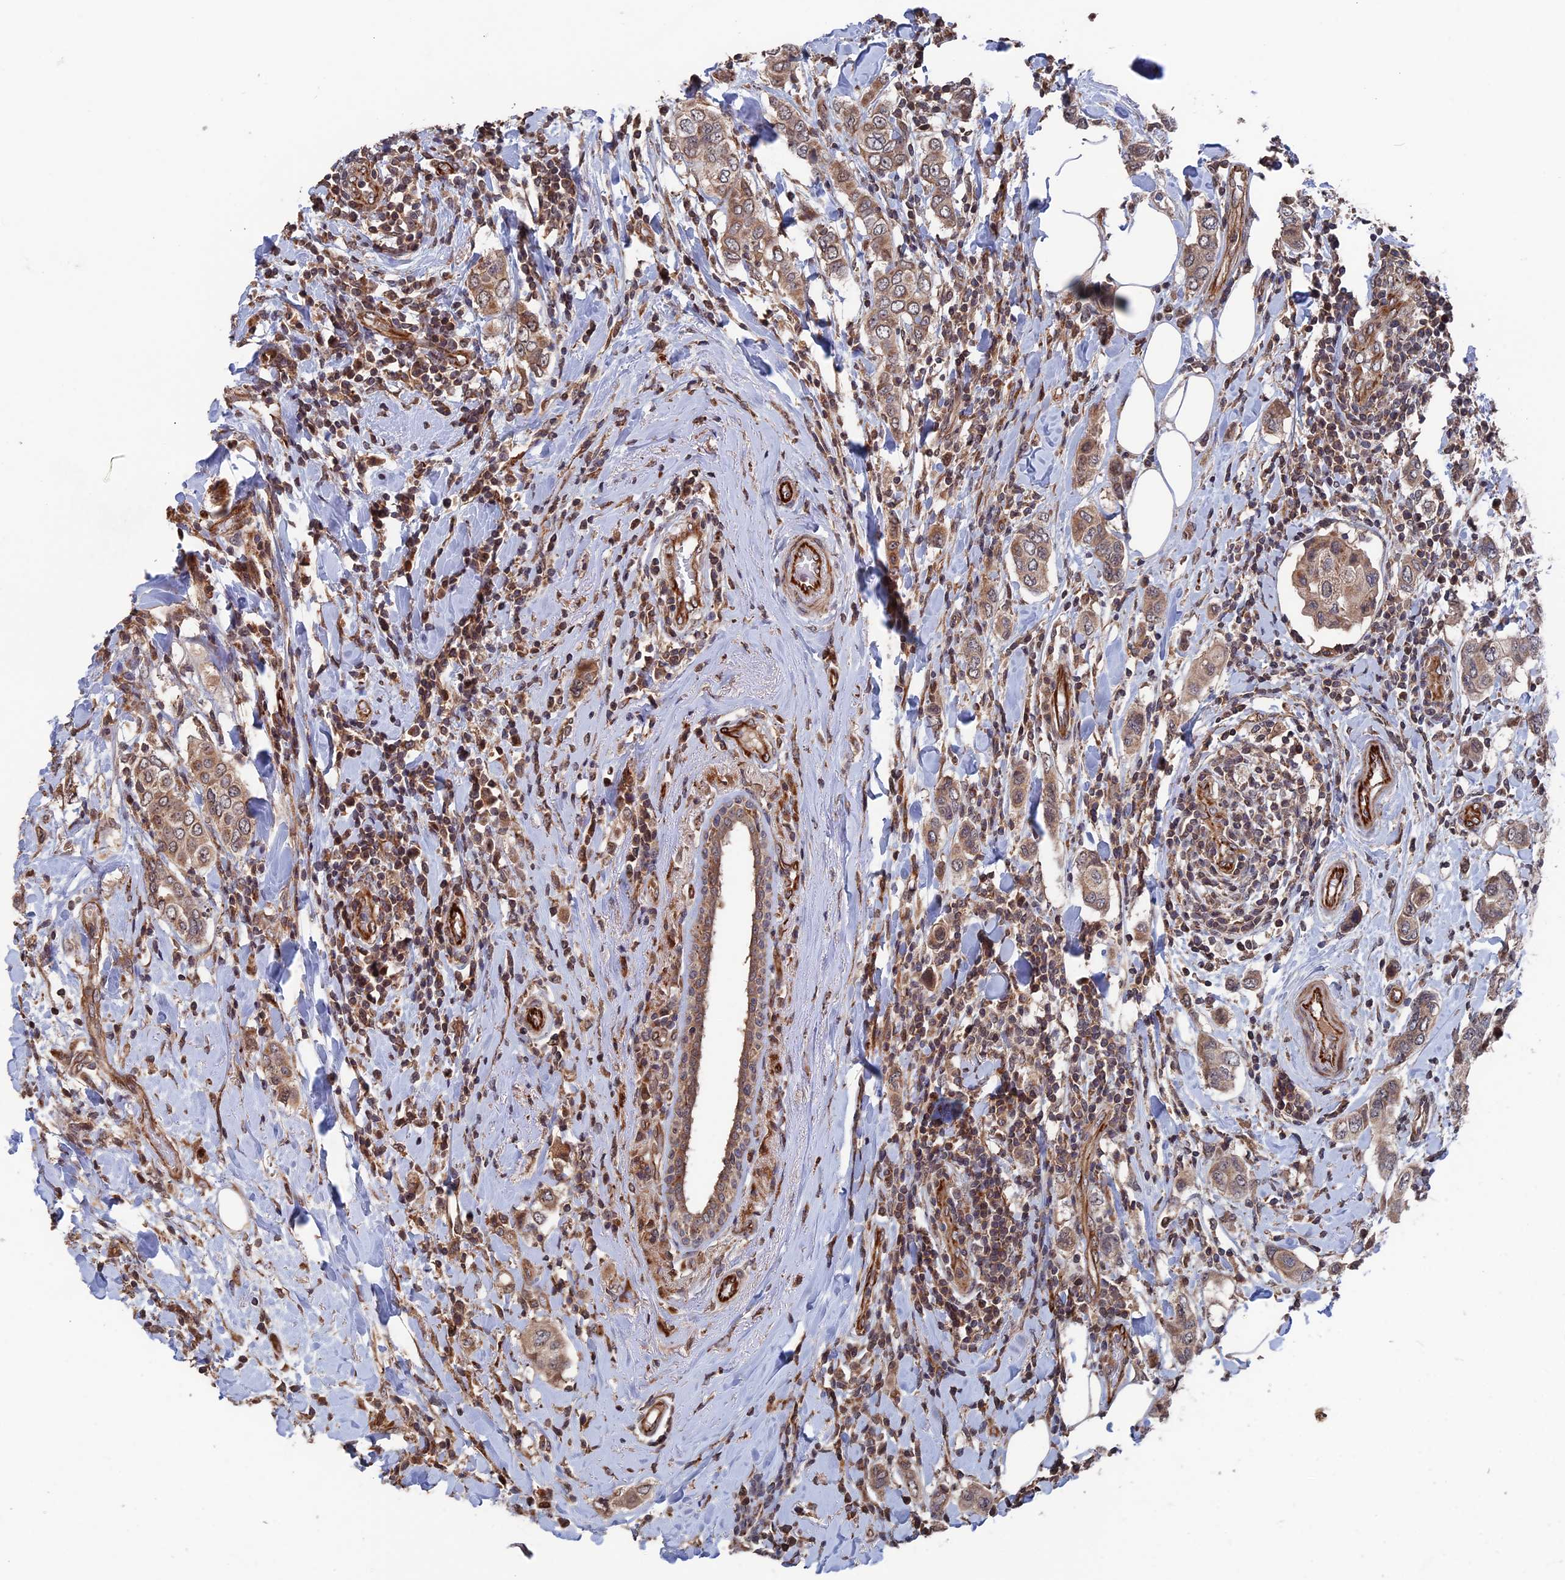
{"staining": {"intensity": "moderate", "quantity": ">75%", "location": "cytoplasmic/membranous"}, "tissue": "breast cancer", "cell_type": "Tumor cells", "image_type": "cancer", "snomed": [{"axis": "morphology", "description": "Lobular carcinoma"}, {"axis": "topography", "description": "Breast"}], "caption": "Lobular carcinoma (breast) stained with DAB IHC displays medium levels of moderate cytoplasmic/membranous staining in approximately >75% of tumor cells.", "gene": "PLA2G15", "patient": {"sex": "female", "age": 51}}